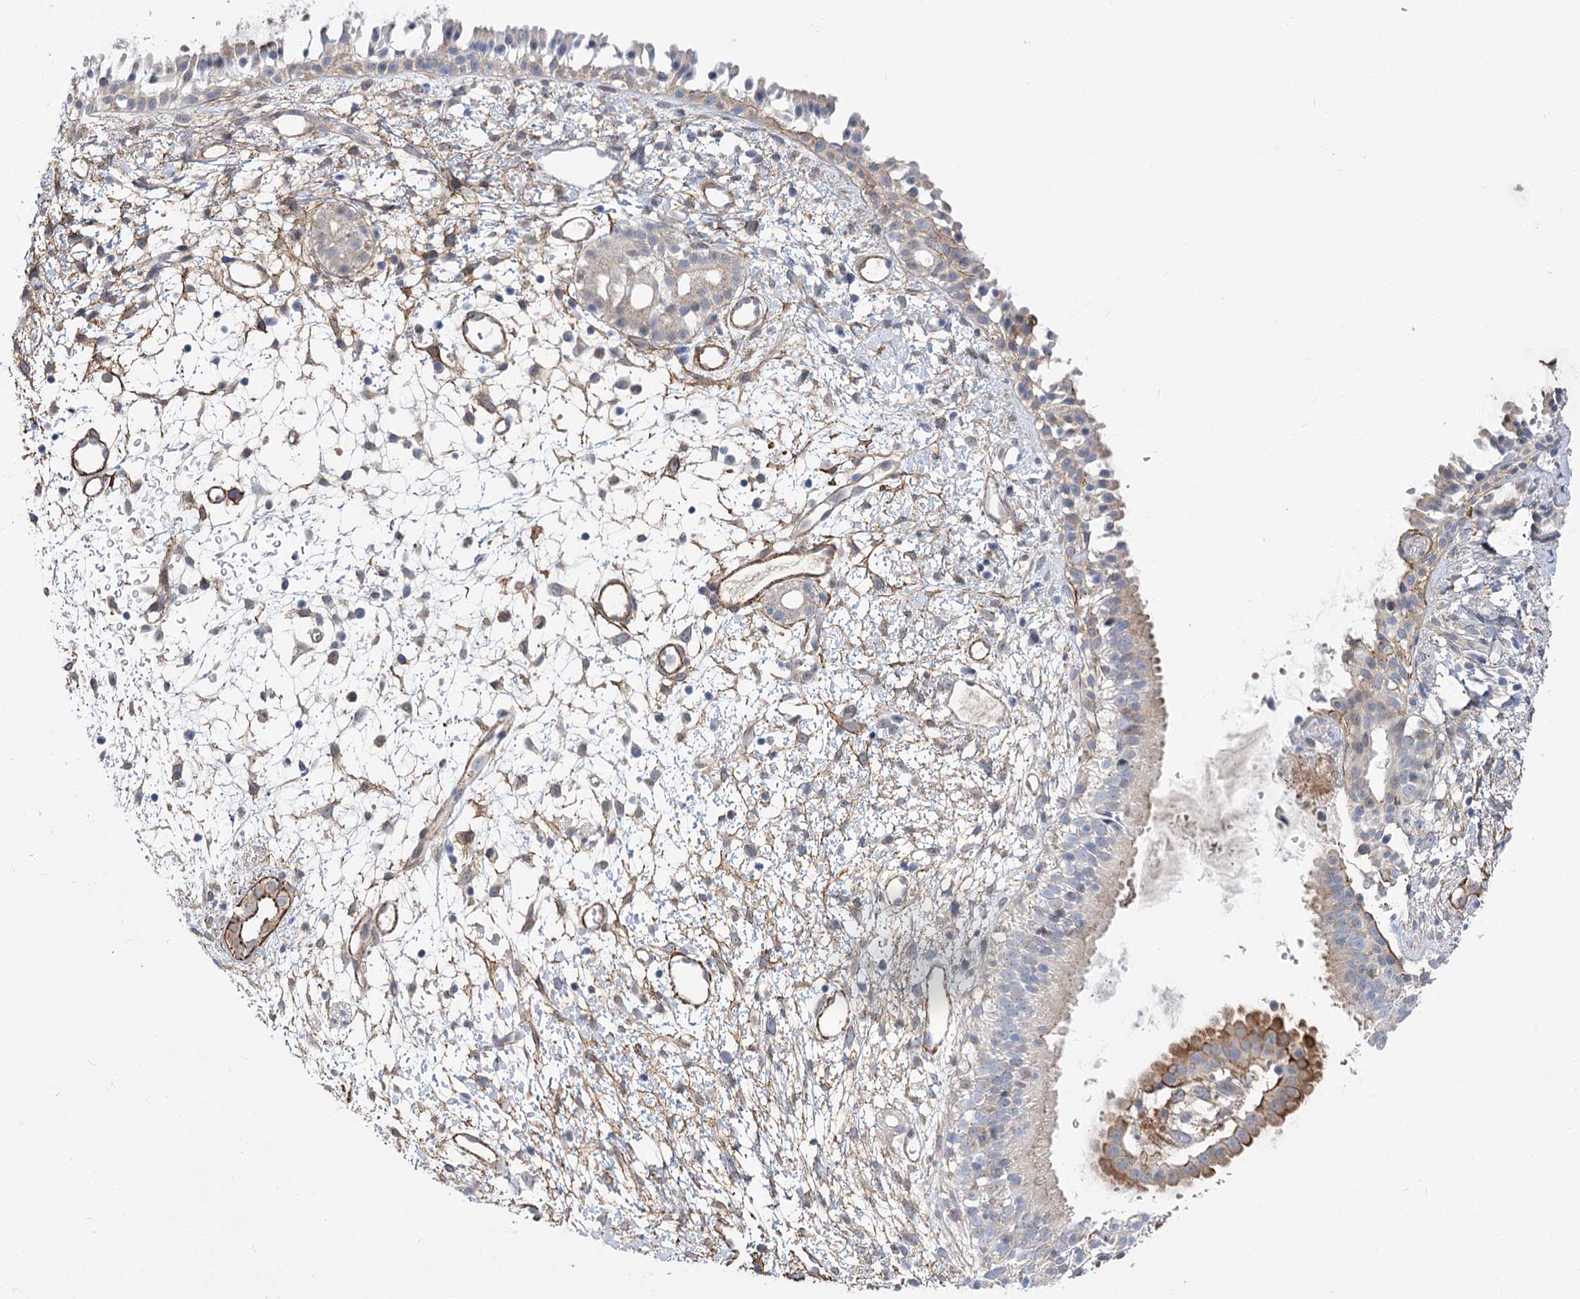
{"staining": {"intensity": "weak", "quantity": "25%-75%", "location": "cytoplasmic/membranous"}, "tissue": "nasopharynx", "cell_type": "Respiratory epithelial cells", "image_type": "normal", "snomed": [{"axis": "morphology", "description": "Normal tissue, NOS"}, {"axis": "topography", "description": "Nasopharynx"}], "caption": "Immunohistochemical staining of benign human nasopharynx shows 25%-75% levels of weak cytoplasmic/membranous protein staining in about 25%-75% of respiratory epithelial cells.", "gene": "WASHC3", "patient": {"sex": "male", "age": 22}}